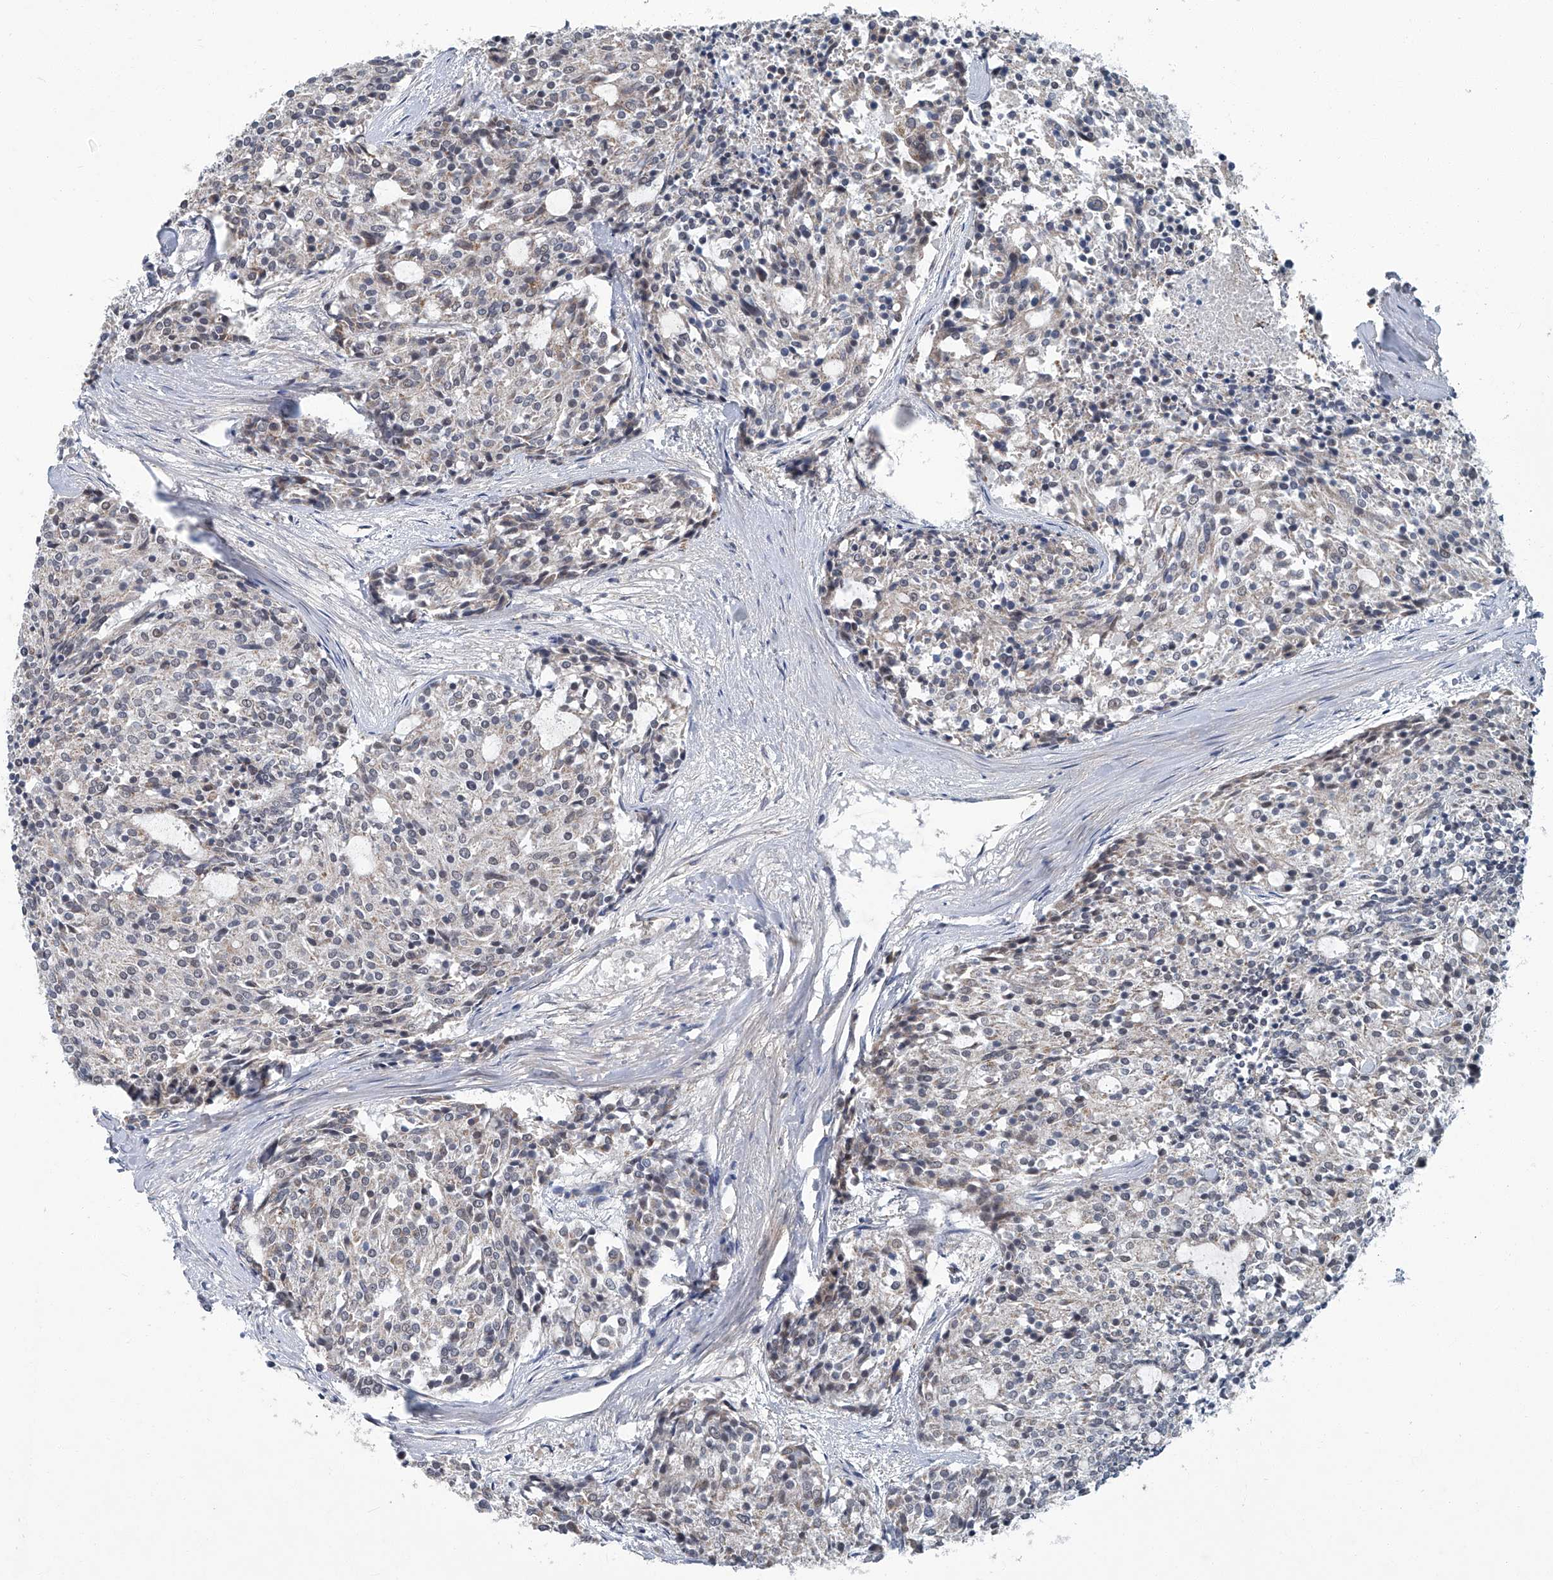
{"staining": {"intensity": "negative", "quantity": "none", "location": "none"}, "tissue": "carcinoid", "cell_type": "Tumor cells", "image_type": "cancer", "snomed": [{"axis": "morphology", "description": "Carcinoid, malignant, NOS"}, {"axis": "topography", "description": "Pancreas"}], "caption": "Carcinoid was stained to show a protein in brown. There is no significant positivity in tumor cells.", "gene": "AKNAD1", "patient": {"sex": "female", "age": 54}}